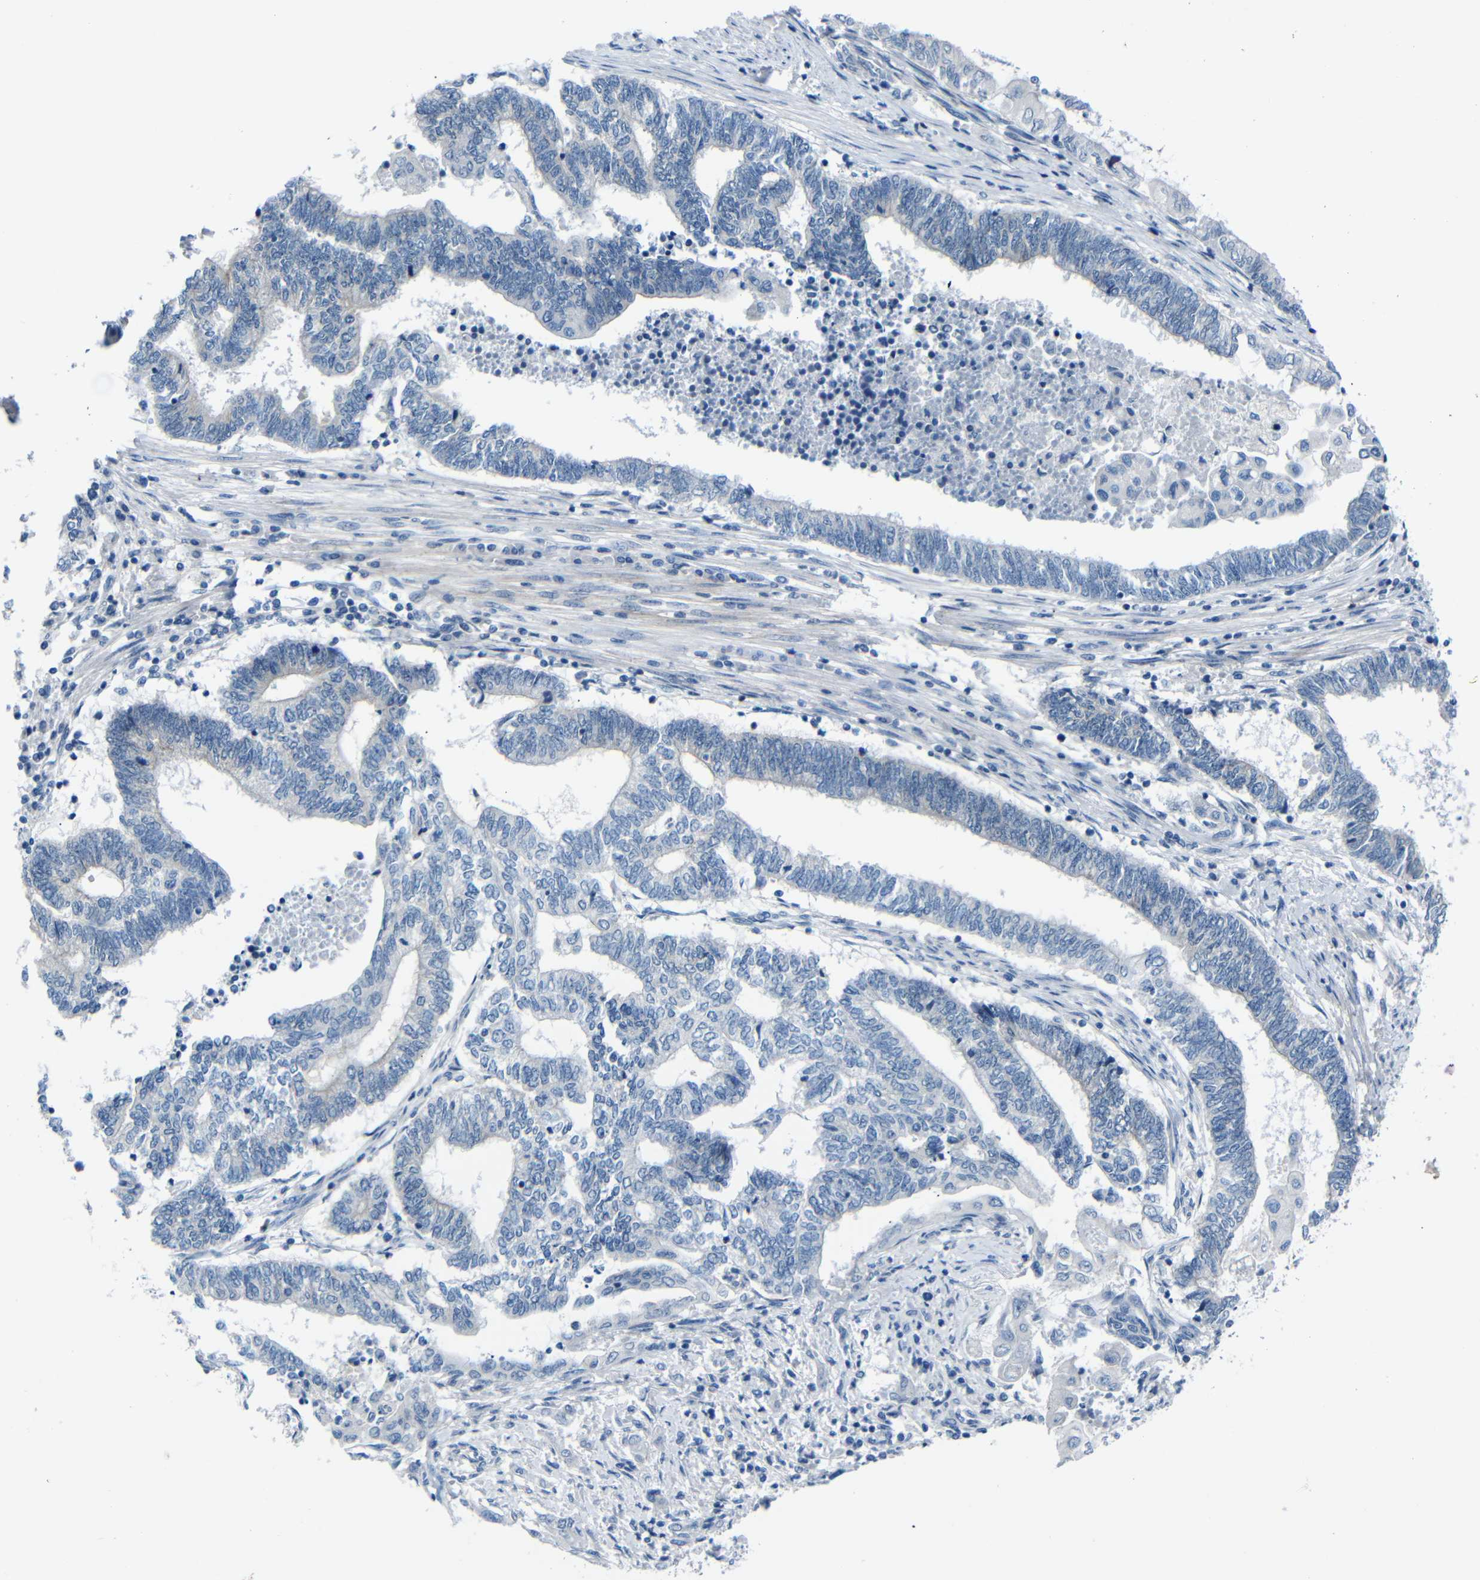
{"staining": {"intensity": "negative", "quantity": "none", "location": "none"}, "tissue": "endometrial cancer", "cell_type": "Tumor cells", "image_type": "cancer", "snomed": [{"axis": "morphology", "description": "Adenocarcinoma, NOS"}, {"axis": "topography", "description": "Uterus"}, {"axis": "topography", "description": "Endometrium"}], "caption": "DAB (3,3'-diaminobenzidine) immunohistochemical staining of human adenocarcinoma (endometrial) shows no significant expression in tumor cells. Brightfield microscopy of IHC stained with DAB (3,3'-diaminobenzidine) (brown) and hematoxylin (blue), captured at high magnification.", "gene": "ANK3", "patient": {"sex": "female", "age": 70}}